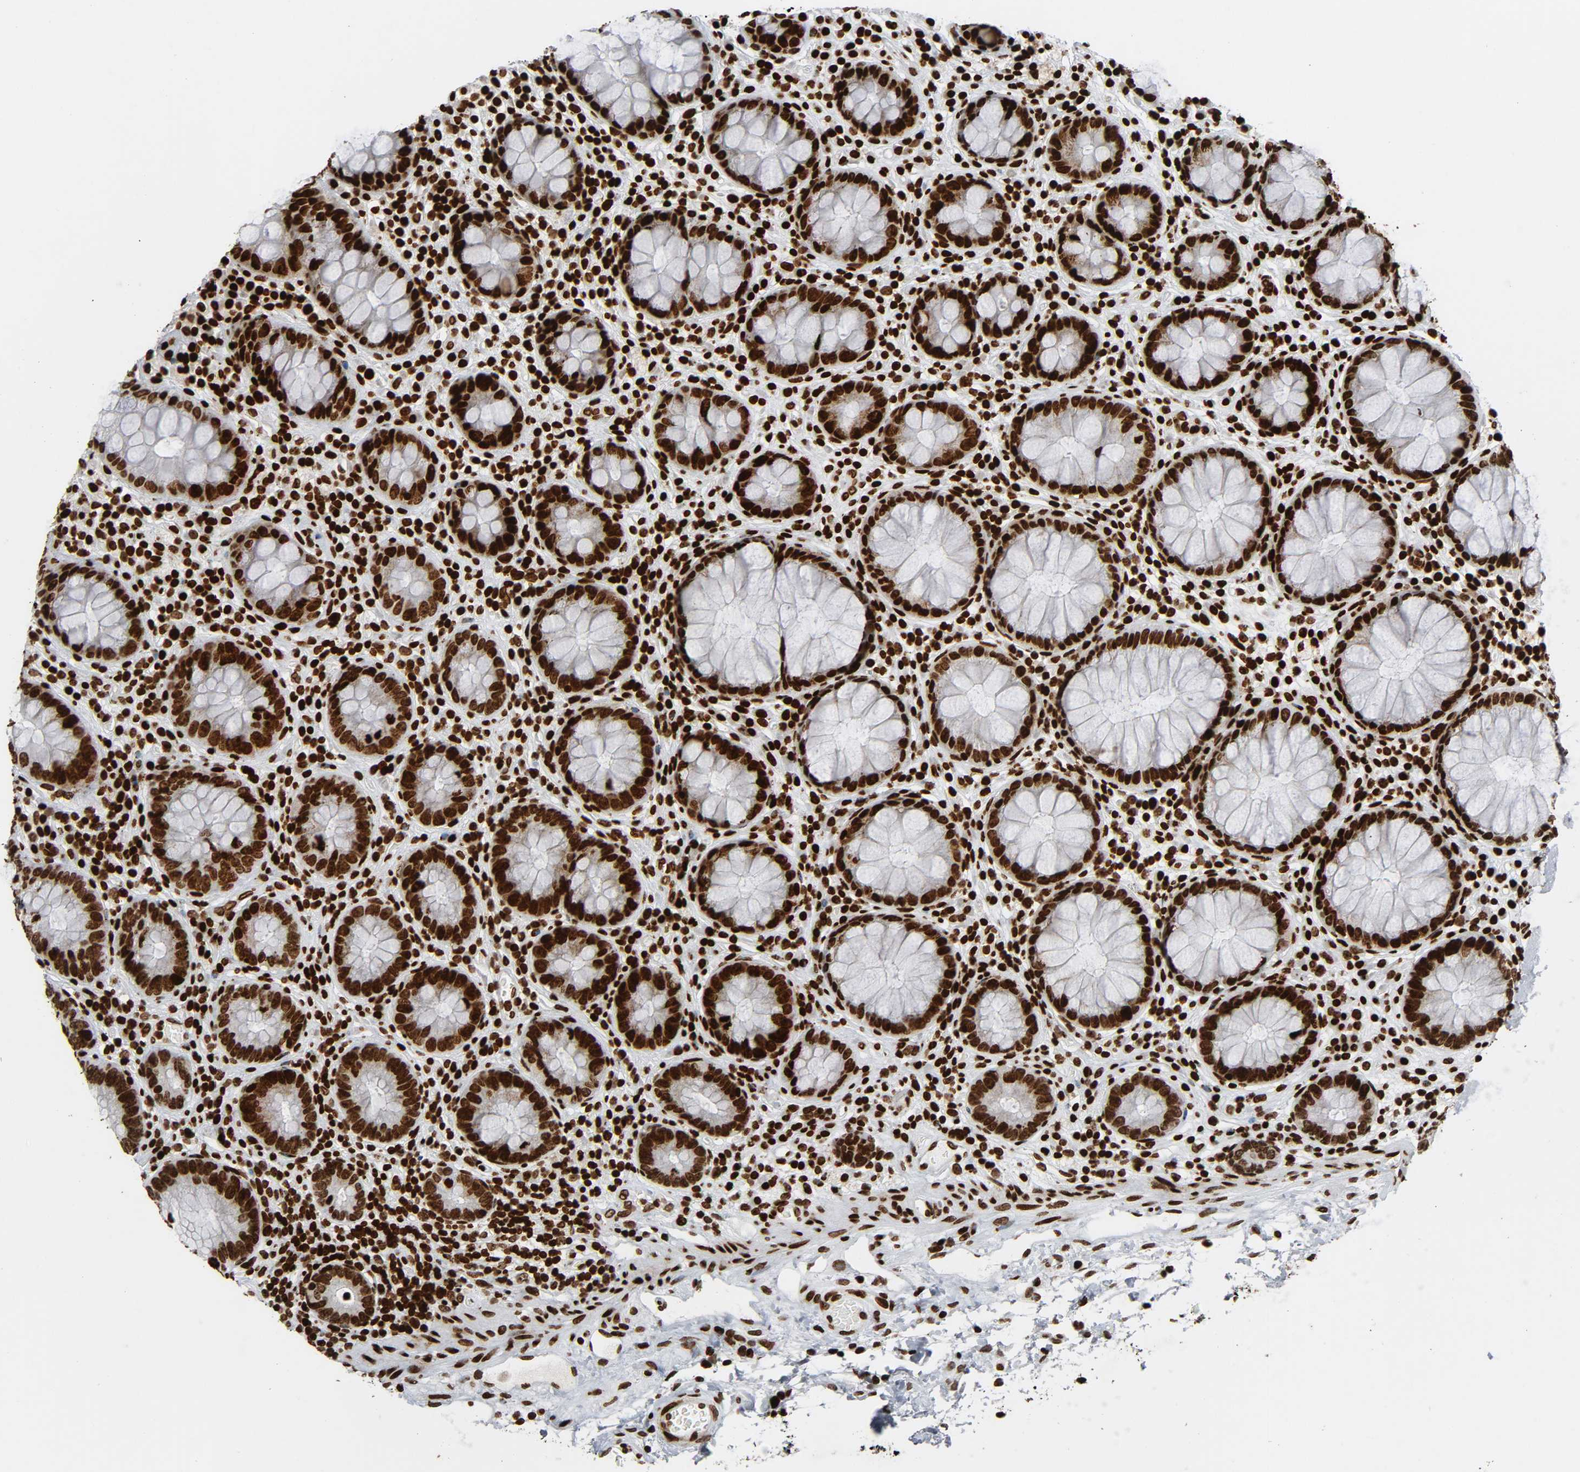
{"staining": {"intensity": "strong", "quantity": ">75%", "location": "nuclear"}, "tissue": "colon", "cell_type": "Endothelial cells", "image_type": "normal", "snomed": [{"axis": "morphology", "description": "Normal tissue, NOS"}, {"axis": "topography", "description": "Colon"}], "caption": "Protein staining by IHC shows strong nuclear positivity in approximately >75% of endothelial cells in benign colon.", "gene": "RXRA", "patient": {"sex": "female", "age": 46}}